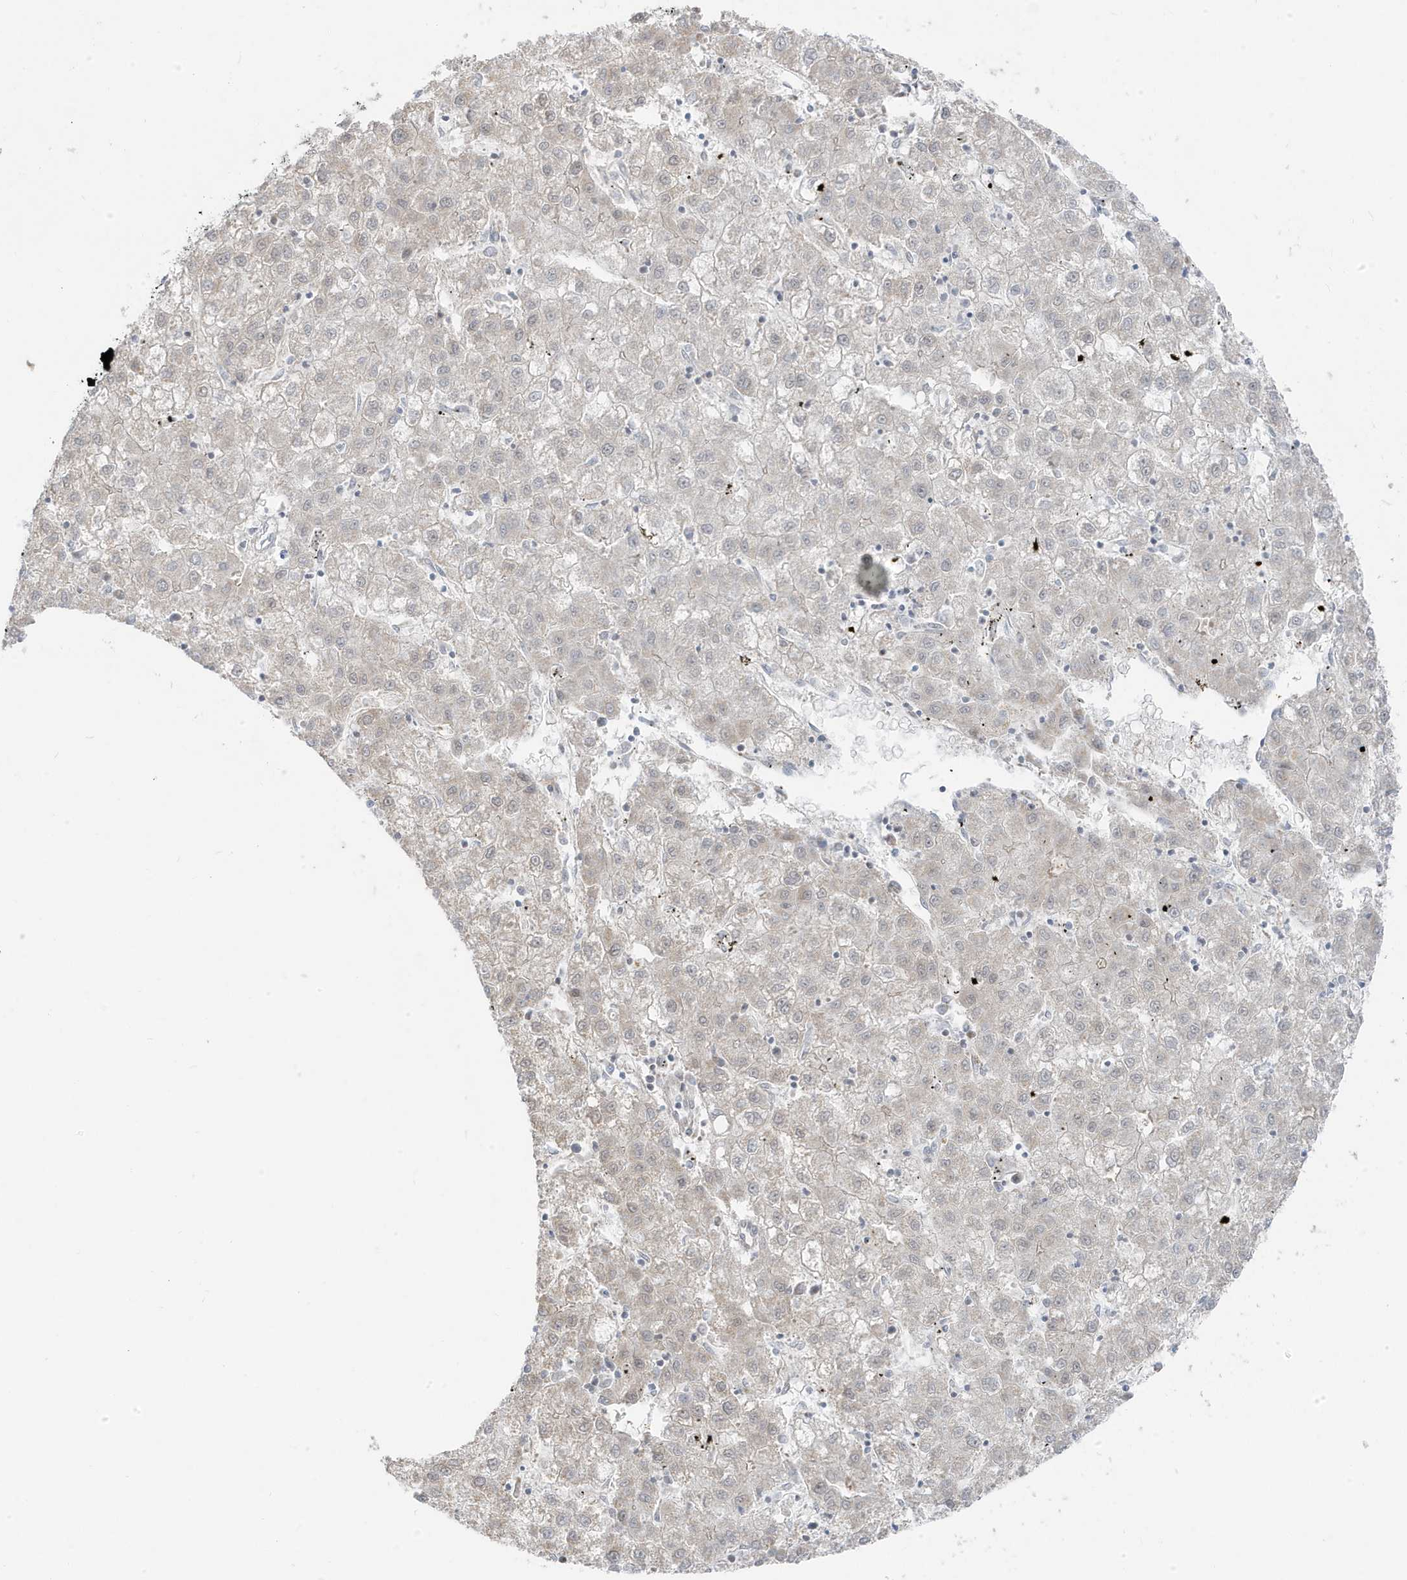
{"staining": {"intensity": "negative", "quantity": "none", "location": "none"}, "tissue": "liver cancer", "cell_type": "Tumor cells", "image_type": "cancer", "snomed": [{"axis": "morphology", "description": "Carcinoma, Hepatocellular, NOS"}, {"axis": "topography", "description": "Liver"}], "caption": "The histopathology image reveals no staining of tumor cells in hepatocellular carcinoma (liver).", "gene": "TSEN15", "patient": {"sex": "male", "age": 72}}